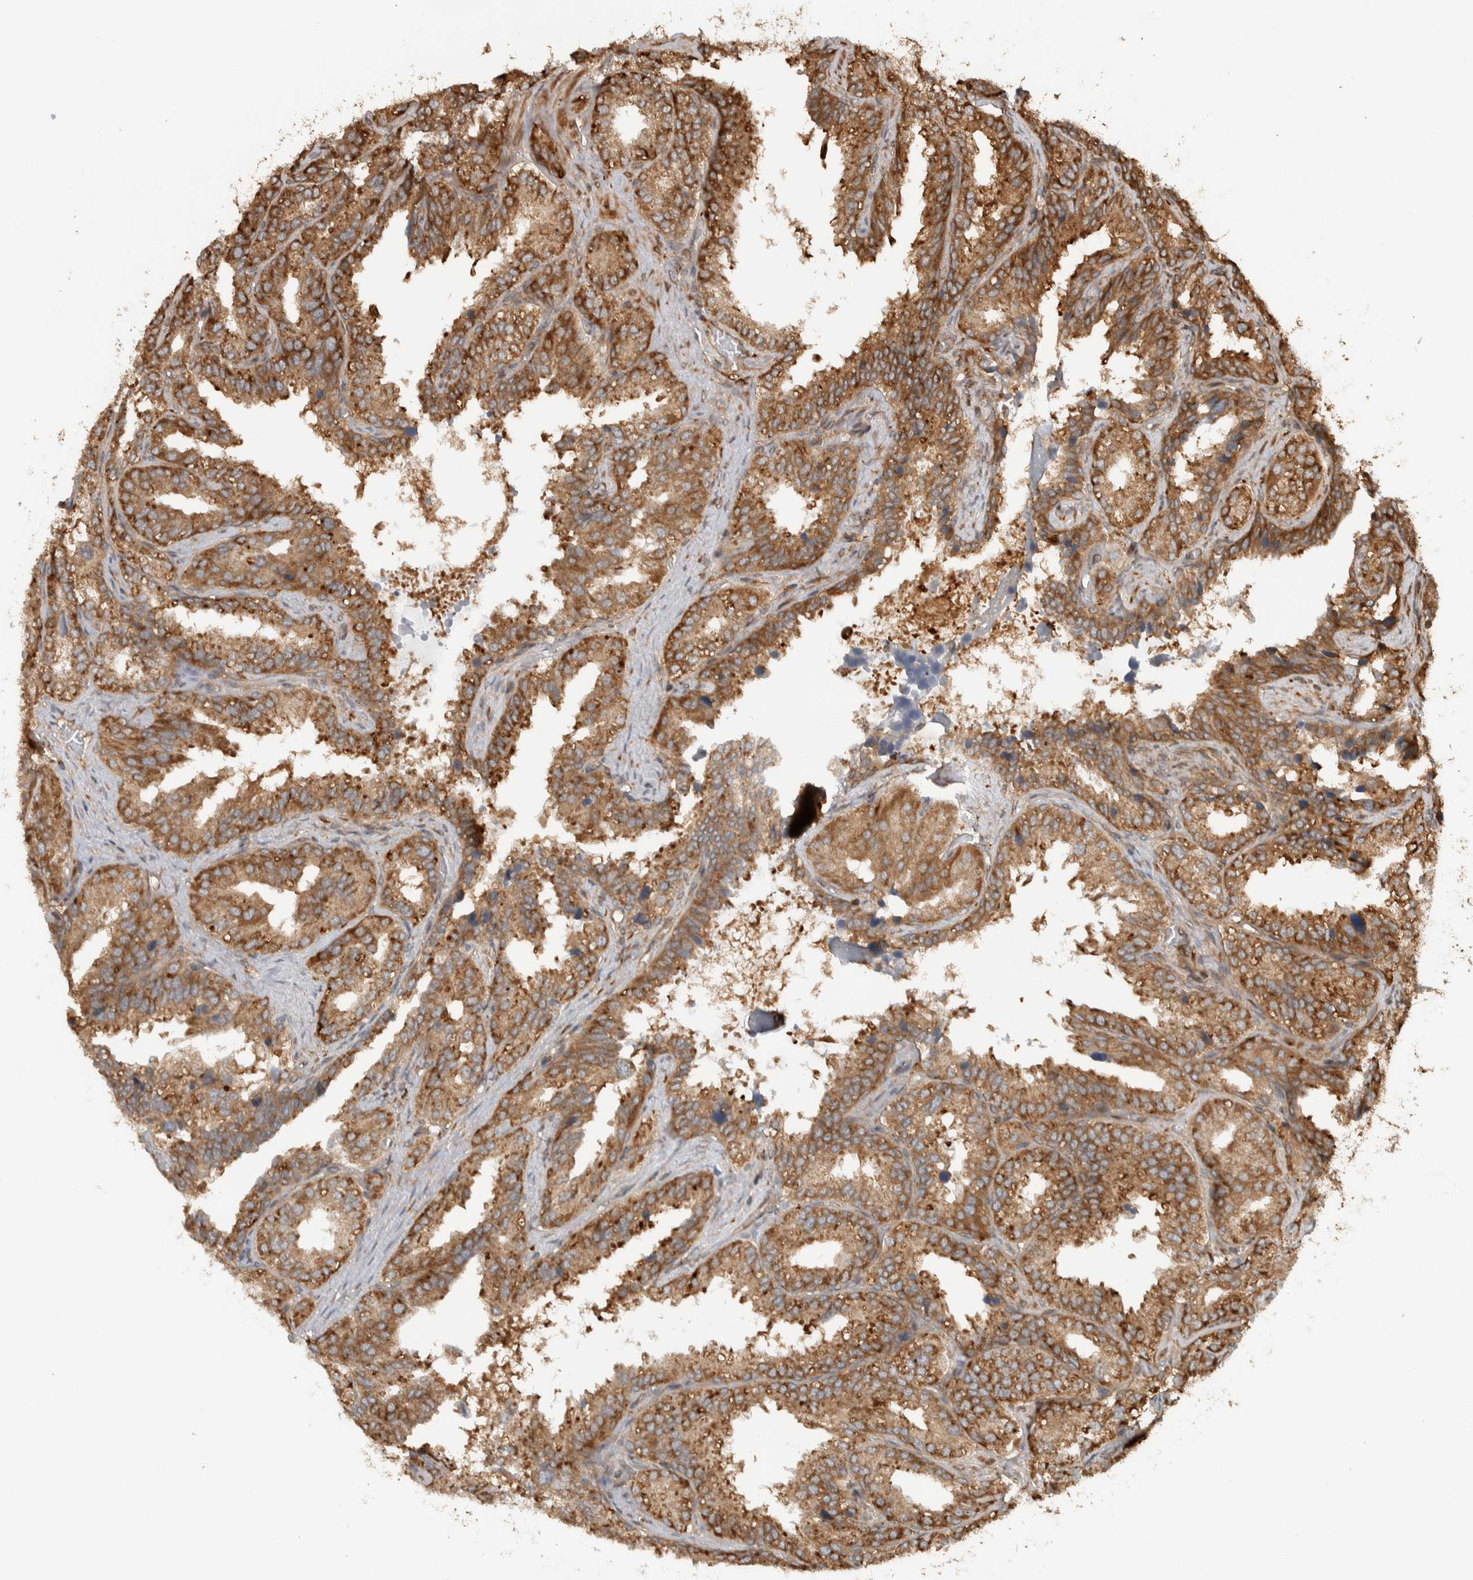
{"staining": {"intensity": "moderate", "quantity": ">75%", "location": "cytoplasmic/membranous"}, "tissue": "seminal vesicle", "cell_type": "Glandular cells", "image_type": "normal", "snomed": [{"axis": "morphology", "description": "Normal tissue, NOS"}, {"axis": "topography", "description": "Prostate"}, {"axis": "topography", "description": "Seminal veicle"}], "caption": "Protein expression analysis of benign human seminal vesicle reveals moderate cytoplasmic/membranous positivity in about >75% of glandular cells. (DAB = brown stain, brightfield microscopy at high magnification).", "gene": "CNTROB", "patient": {"sex": "male", "age": 51}}